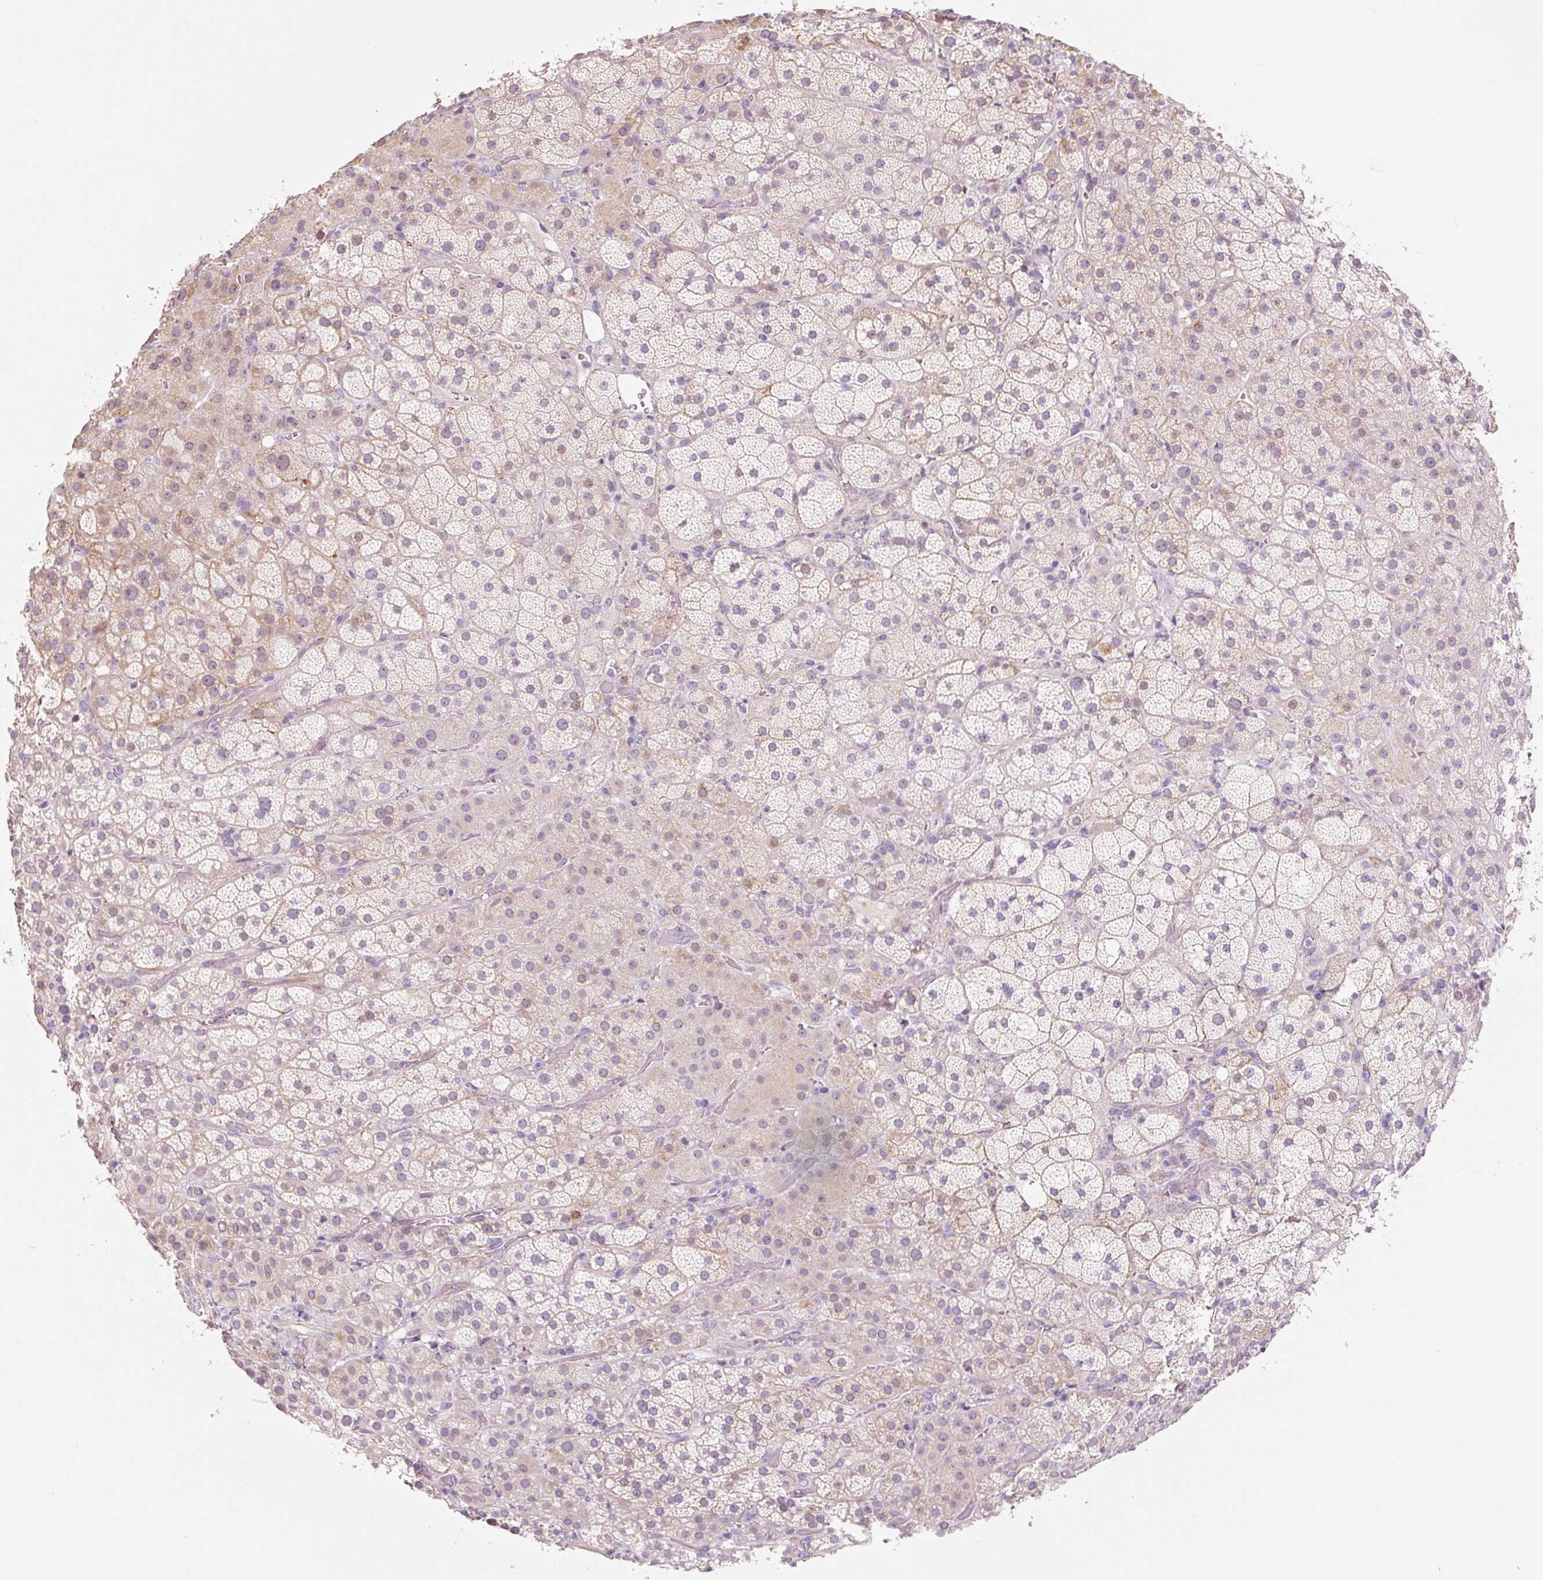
{"staining": {"intensity": "negative", "quantity": "none", "location": "none"}, "tissue": "adrenal gland", "cell_type": "Glandular cells", "image_type": "normal", "snomed": [{"axis": "morphology", "description": "Normal tissue, NOS"}, {"axis": "topography", "description": "Adrenal gland"}], "caption": "A high-resolution histopathology image shows immunohistochemistry staining of normal adrenal gland, which displays no significant positivity in glandular cells.", "gene": "CCL25", "patient": {"sex": "male", "age": 57}}